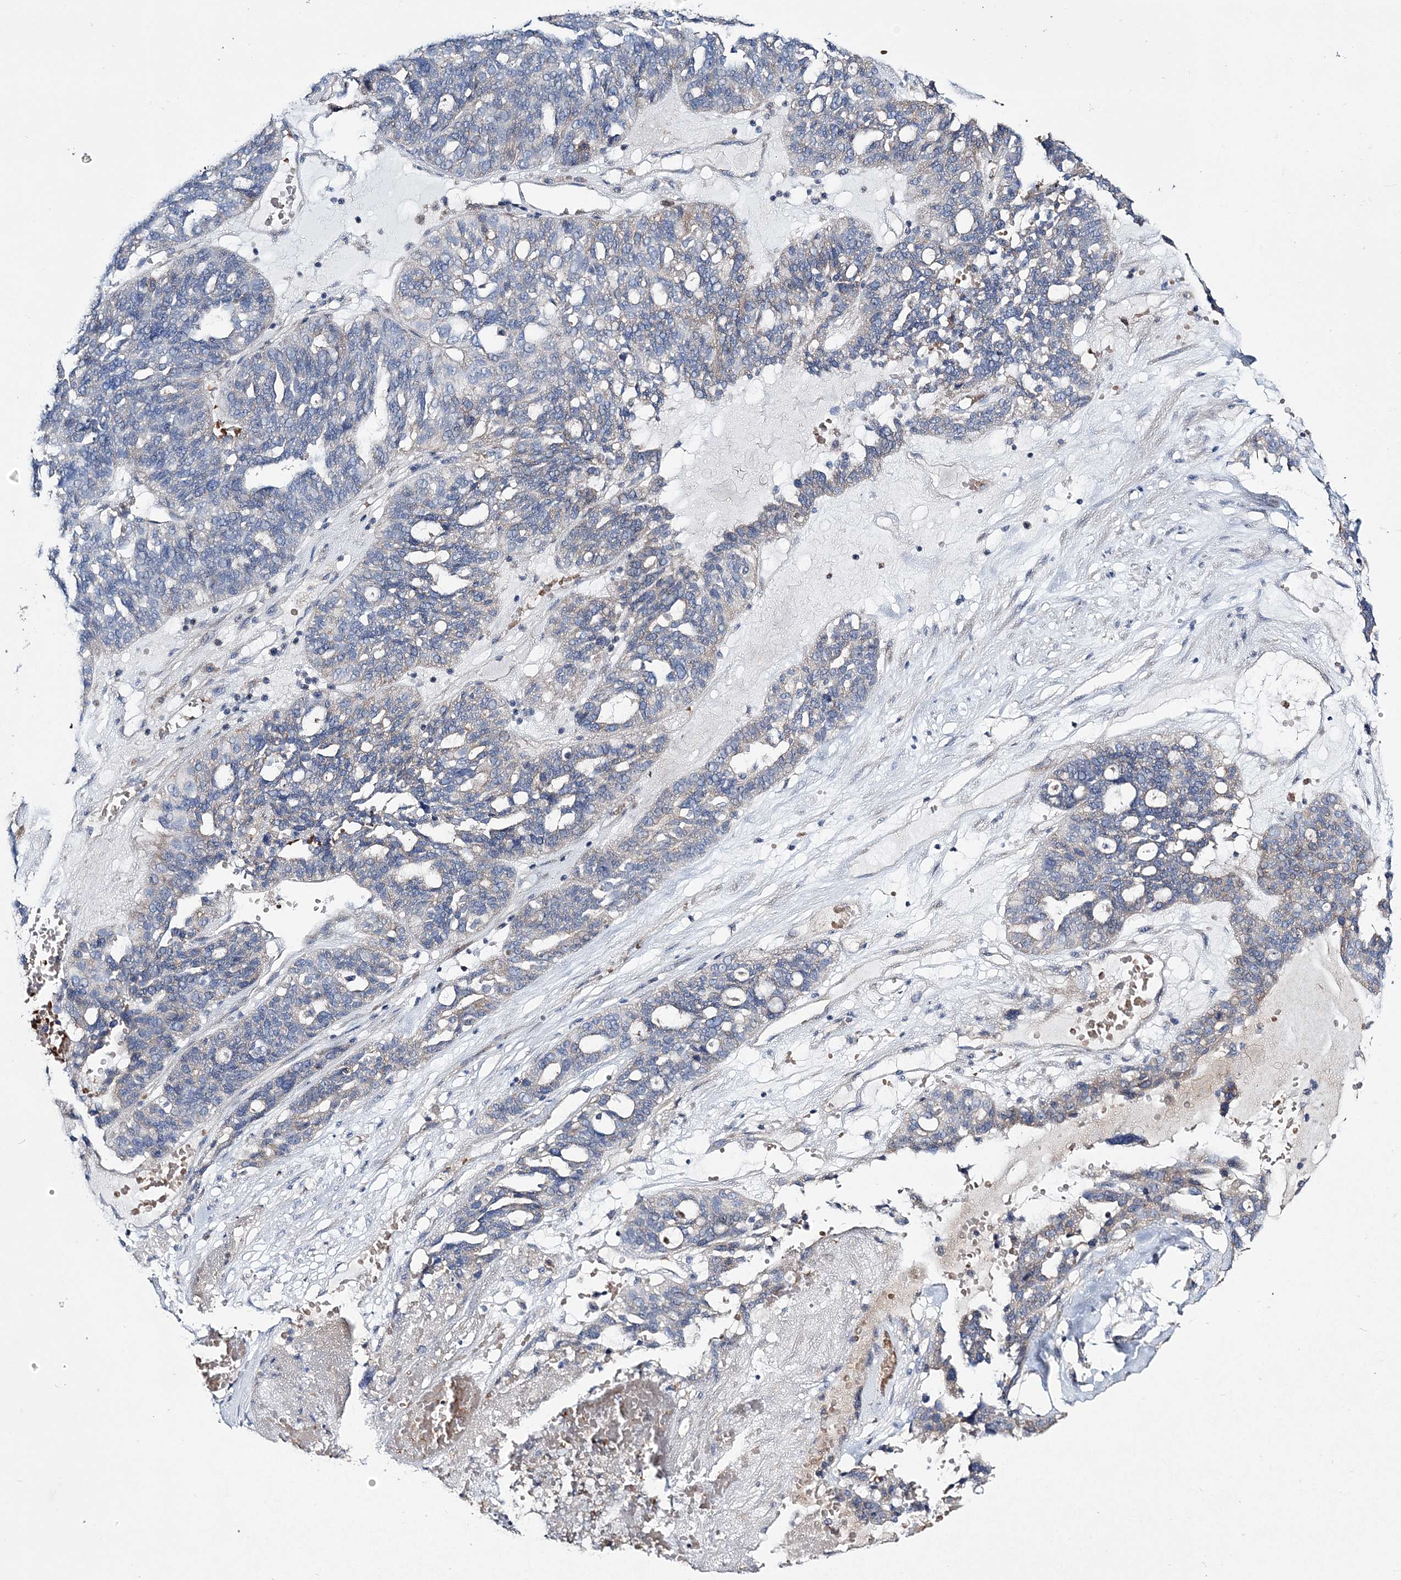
{"staining": {"intensity": "negative", "quantity": "none", "location": "none"}, "tissue": "ovarian cancer", "cell_type": "Tumor cells", "image_type": "cancer", "snomed": [{"axis": "morphology", "description": "Cystadenocarcinoma, serous, NOS"}, {"axis": "topography", "description": "Ovary"}], "caption": "The photomicrograph exhibits no staining of tumor cells in ovarian cancer (serous cystadenocarcinoma).", "gene": "ATP11B", "patient": {"sex": "female", "age": 59}}